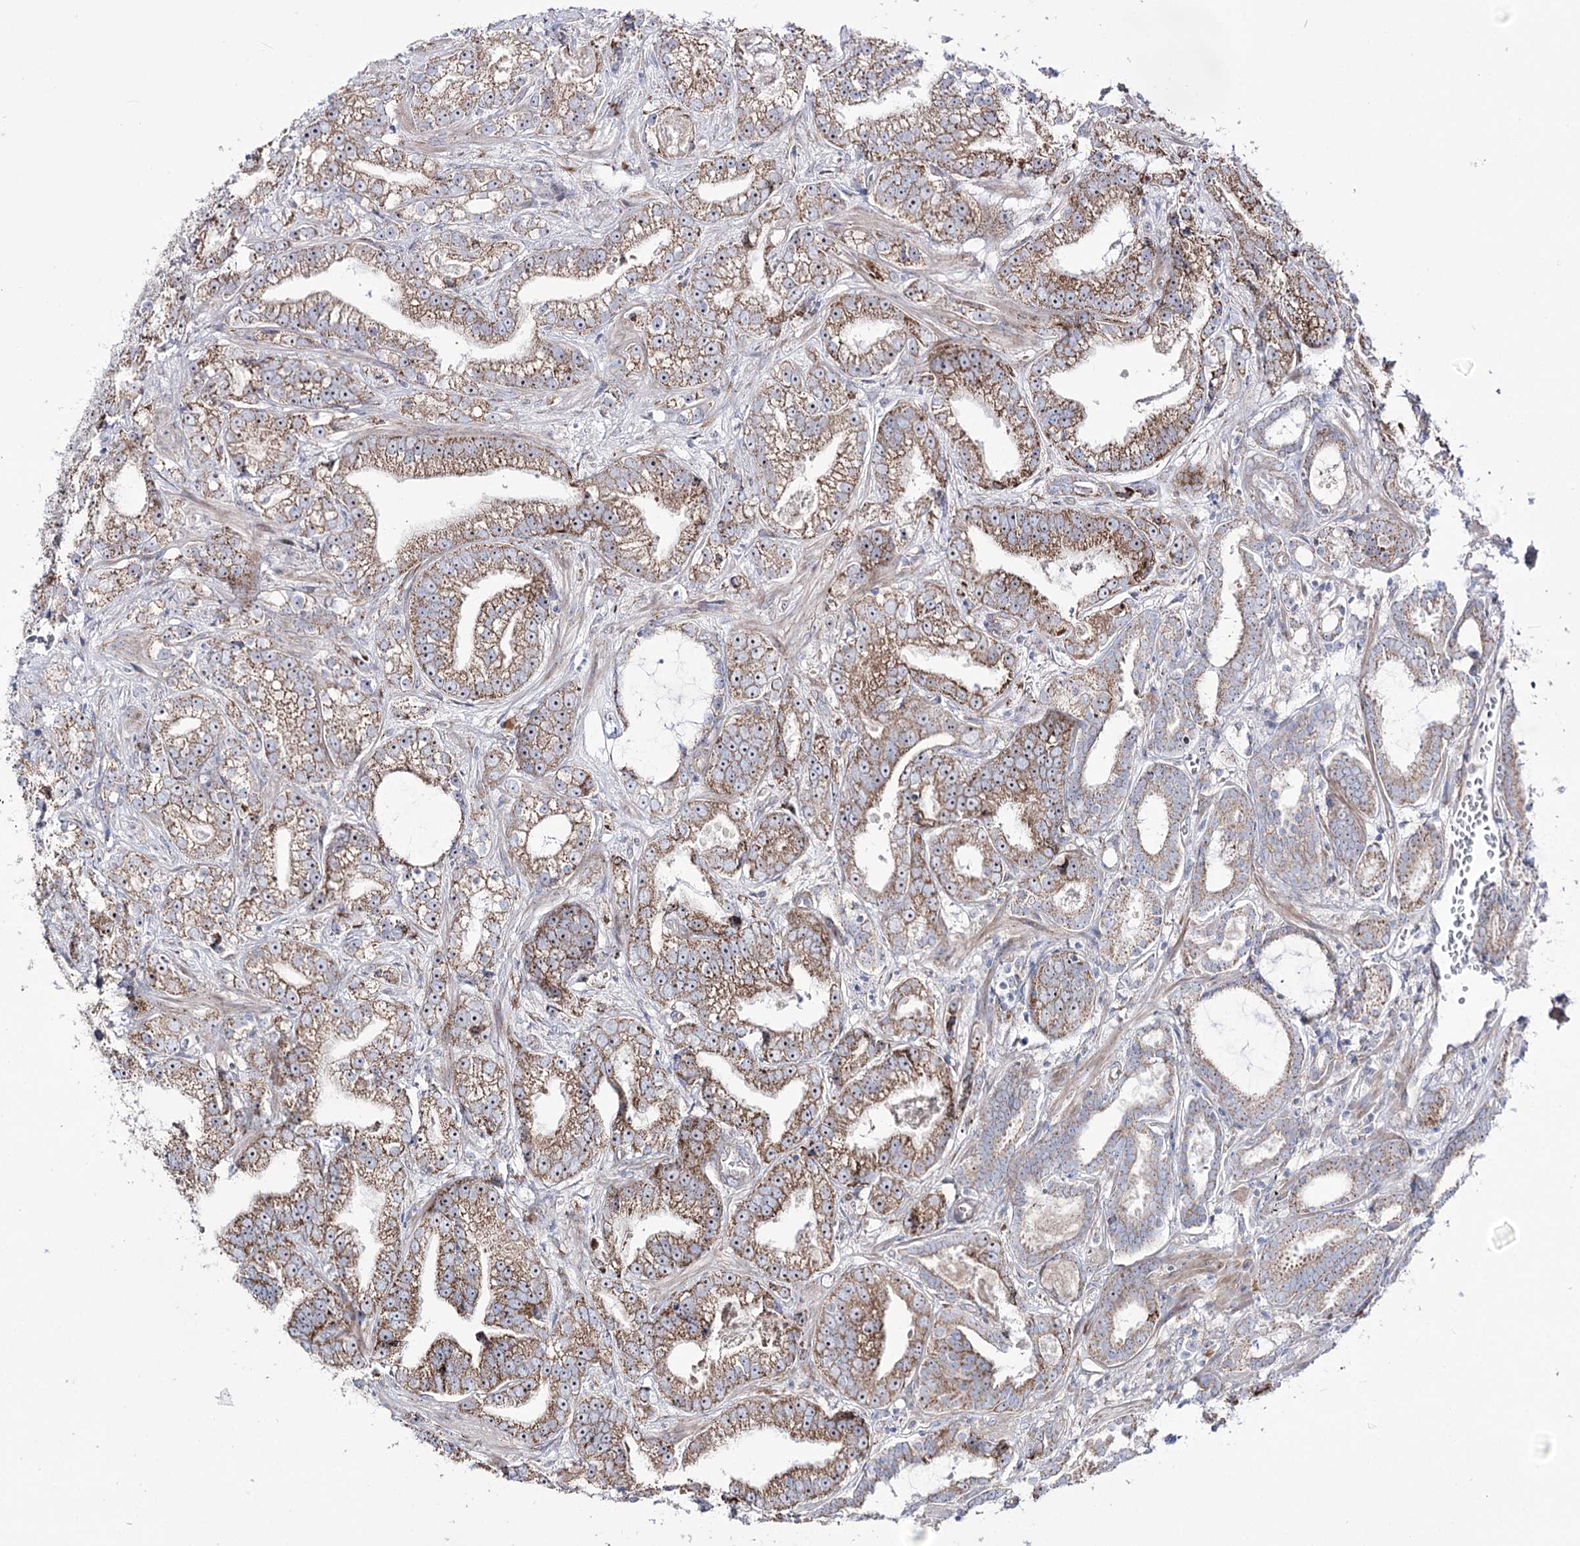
{"staining": {"intensity": "moderate", "quantity": "25%-75%", "location": "cytoplasmic/membranous"}, "tissue": "prostate cancer", "cell_type": "Tumor cells", "image_type": "cancer", "snomed": [{"axis": "morphology", "description": "Adenocarcinoma, High grade"}, {"axis": "topography", "description": "Prostate and seminal vesicle, NOS"}], "caption": "Moderate cytoplasmic/membranous protein staining is appreciated in approximately 25%-75% of tumor cells in adenocarcinoma (high-grade) (prostate). Nuclei are stained in blue.", "gene": "METTL5", "patient": {"sex": "male", "age": 67}}